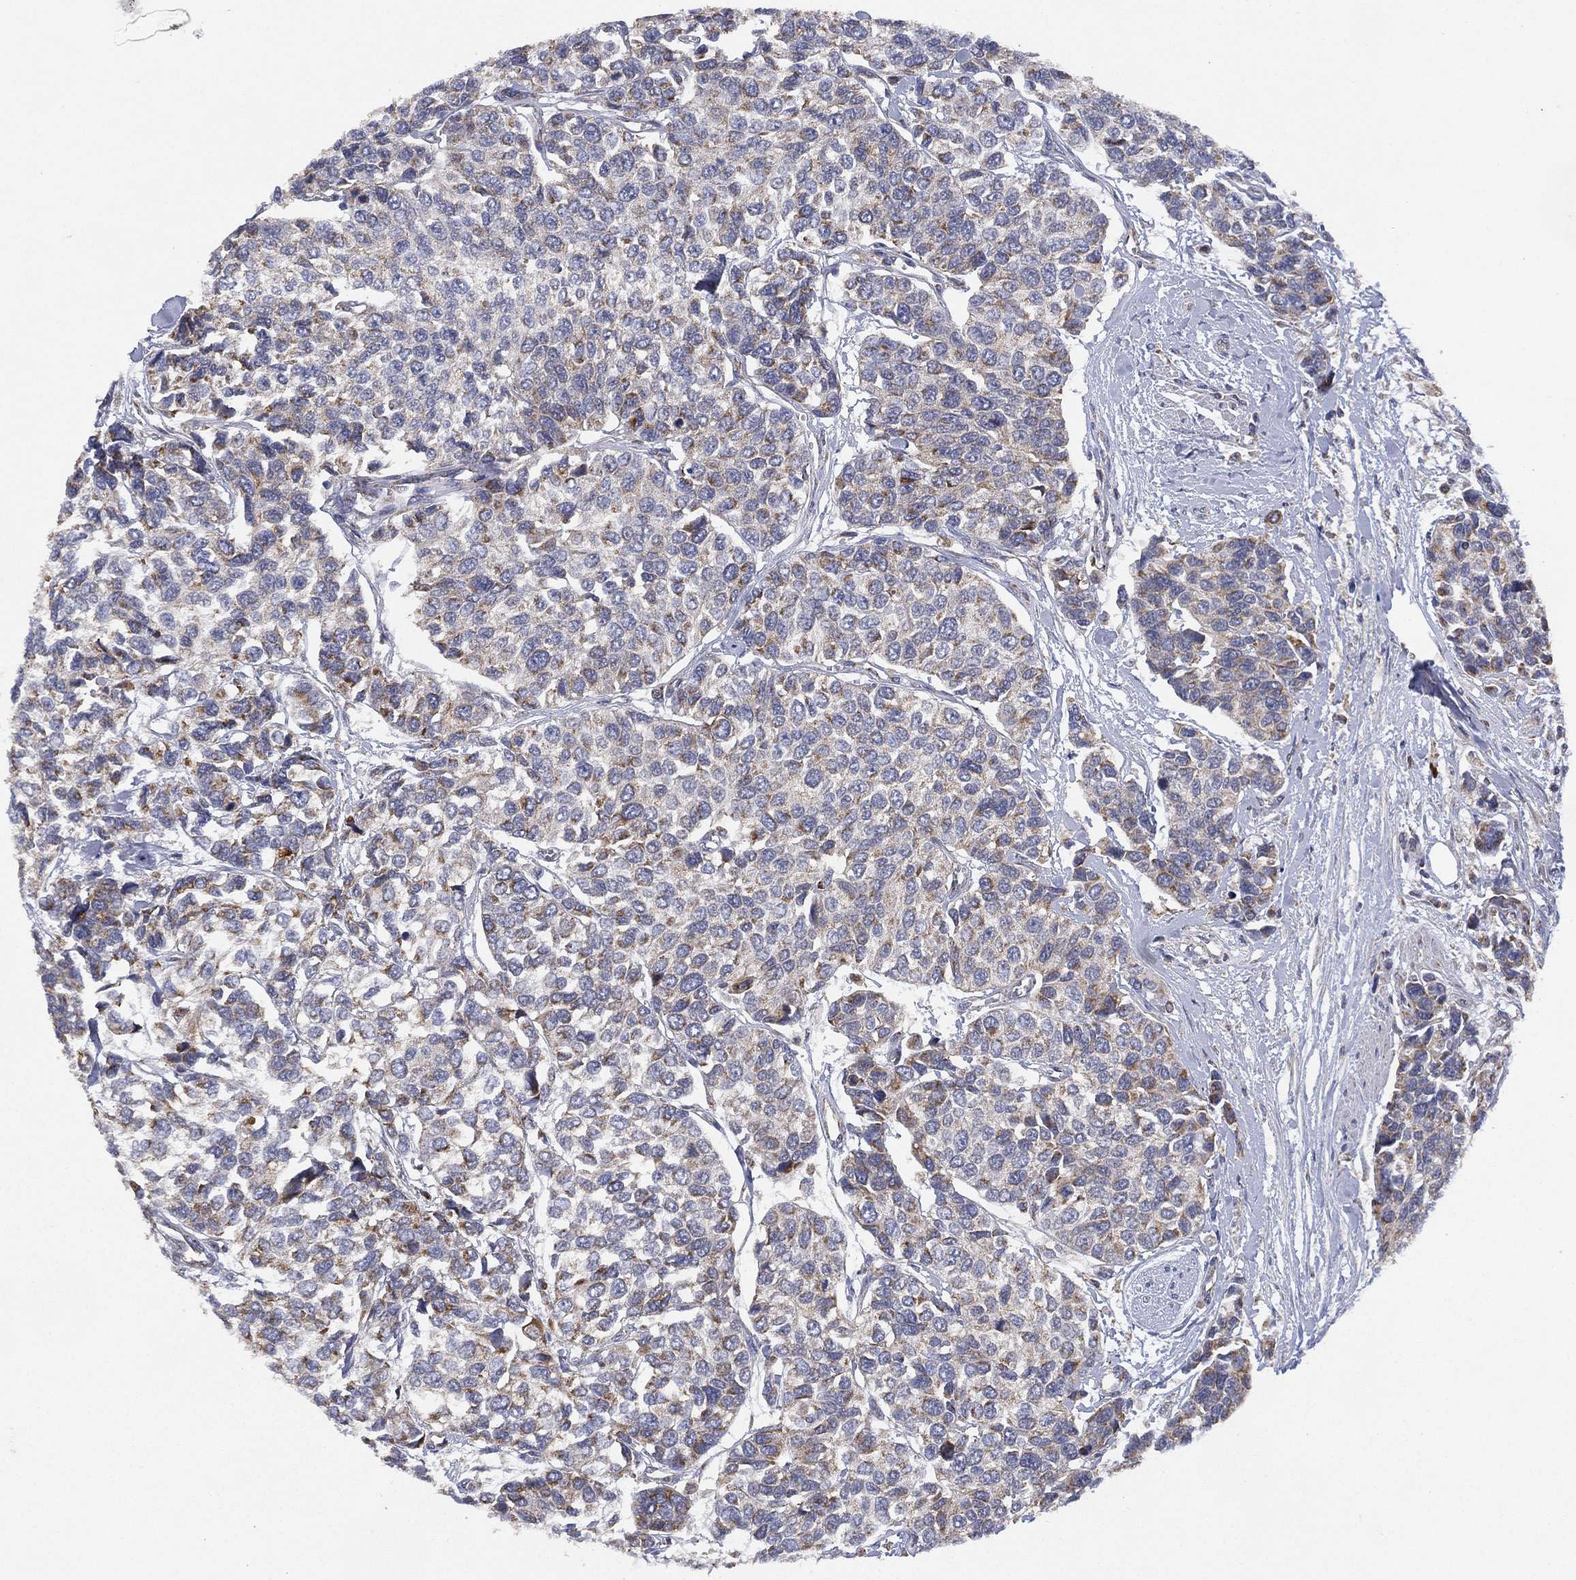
{"staining": {"intensity": "weak", "quantity": "25%-75%", "location": "cytoplasmic/membranous"}, "tissue": "urothelial cancer", "cell_type": "Tumor cells", "image_type": "cancer", "snomed": [{"axis": "morphology", "description": "Urothelial carcinoma, High grade"}, {"axis": "topography", "description": "Urinary bladder"}], "caption": "Tumor cells demonstrate low levels of weak cytoplasmic/membranous positivity in approximately 25%-75% of cells in urothelial cancer. (IHC, brightfield microscopy, high magnification).", "gene": "PPP2R5A", "patient": {"sex": "male", "age": 77}}